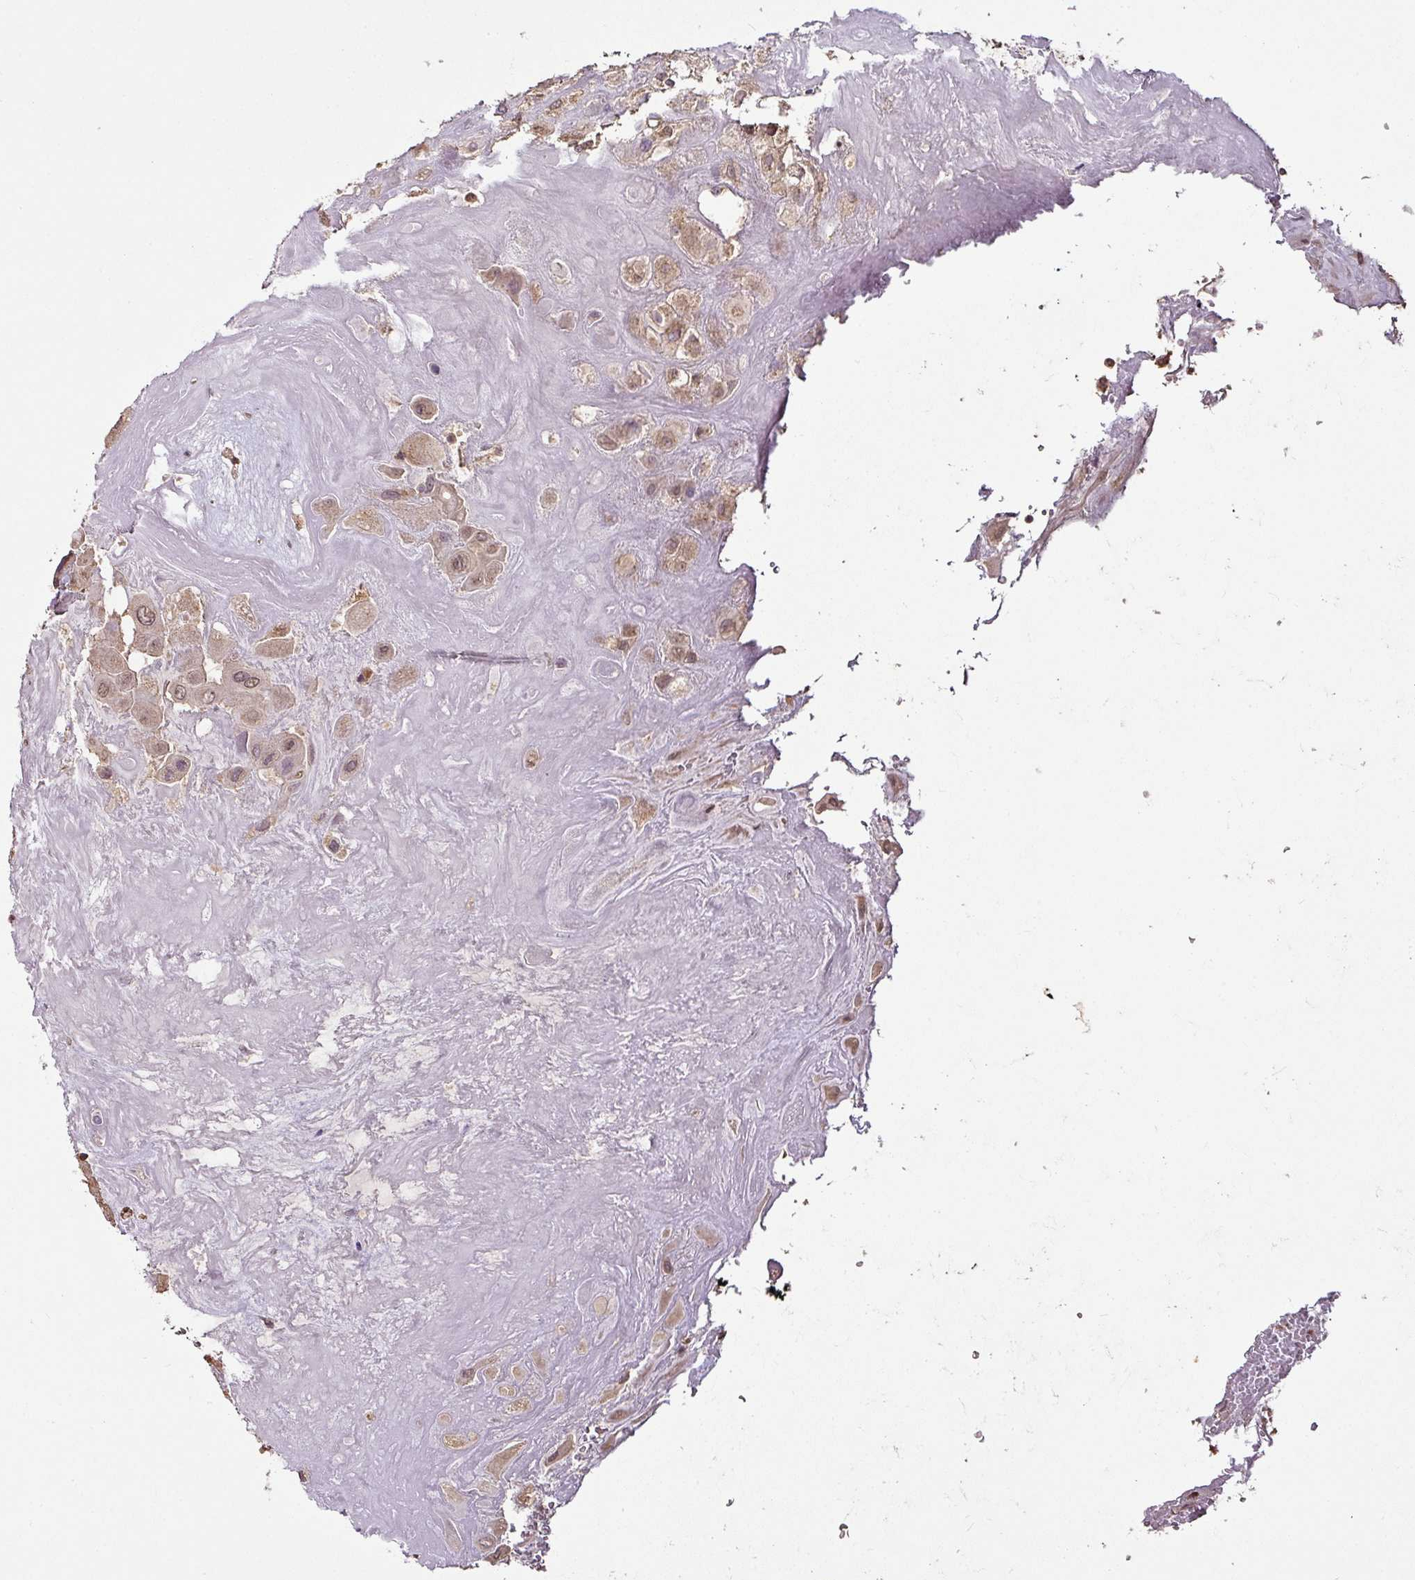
{"staining": {"intensity": "moderate", "quantity": ">75%", "location": "cytoplasmic/membranous,nuclear"}, "tissue": "placenta", "cell_type": "Decidual cells", "image_type": "normal", "snomed": [{"axis": "morphology", "description": "Normal tissue, NOS"}, {"axis": "topography", "description": "Placenta"}], "caption": "DAB immunohistochemical staining of normal placenta demonstrates moderate cytoplasmic/membranous,nuclear protein staining in about >75% of decidual cells. (Stains: DAB (3,3'-diaminobenzidine) in brown, nuclei in blue, Microscopy: brightfield microscopy at high magnification).", "gene": "RPL38", "patient": {"sex": "female", "age": 32}}